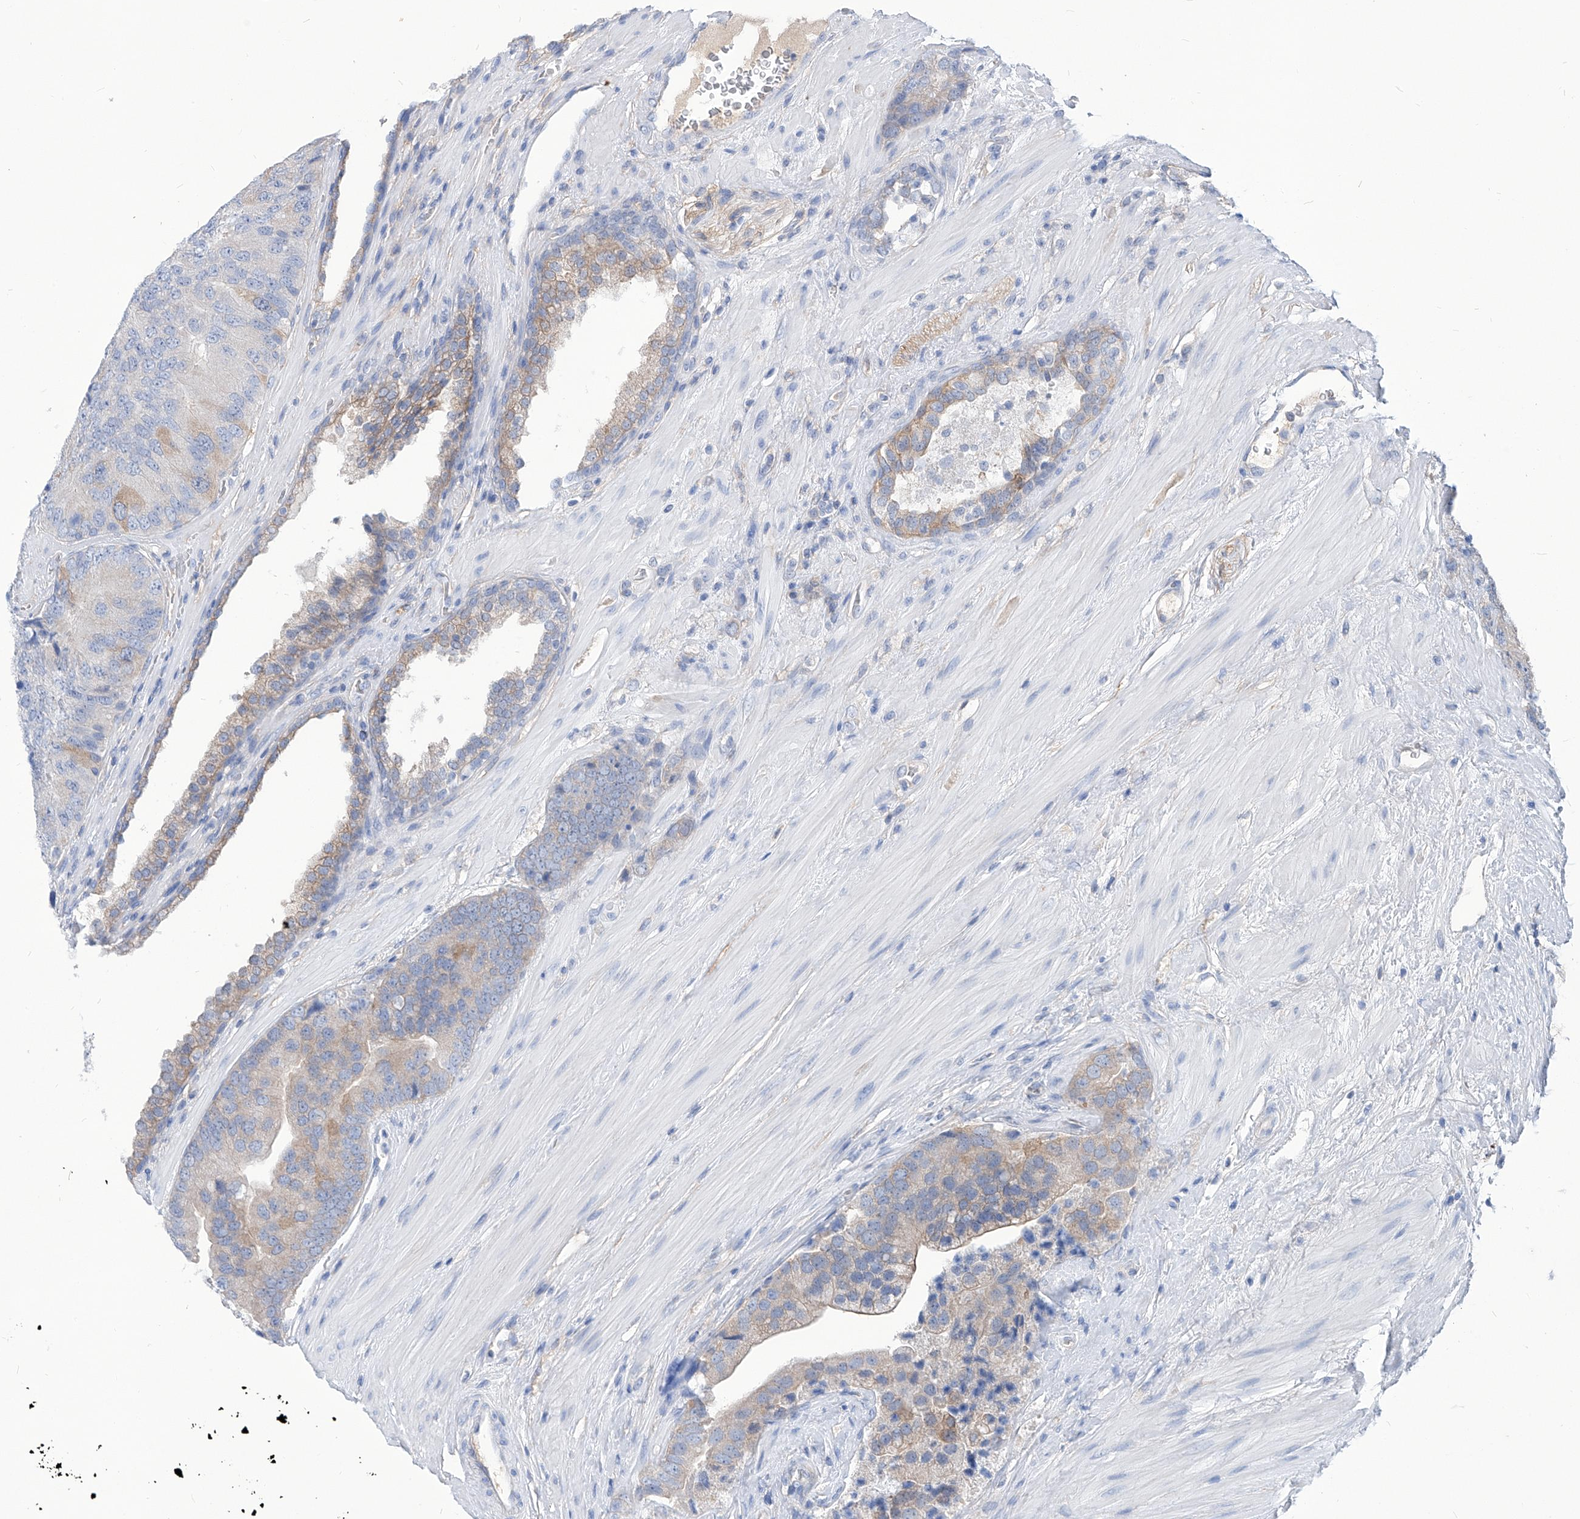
{"staining": {"intensity": "weak", "quantity": "<25%", "location": "cytoplasmic/membranous"}, "tissue": "prostate cancer", "cell_type": "Tumor cells", "image_type": "cancer", "snomed": [{"axis": "morphology", "description": "Adenocarcinoma, High grade"}, {"axis": "topography", "description": "Prostate"}], "caption": "DAB immunohistochemical staining of human adenocarcinoma (high-grade) (prostate) demonstrates no significant positivity in tumor cells.", "gene": "AKAP10", "patient": {"sex": "male", "age": 70}}